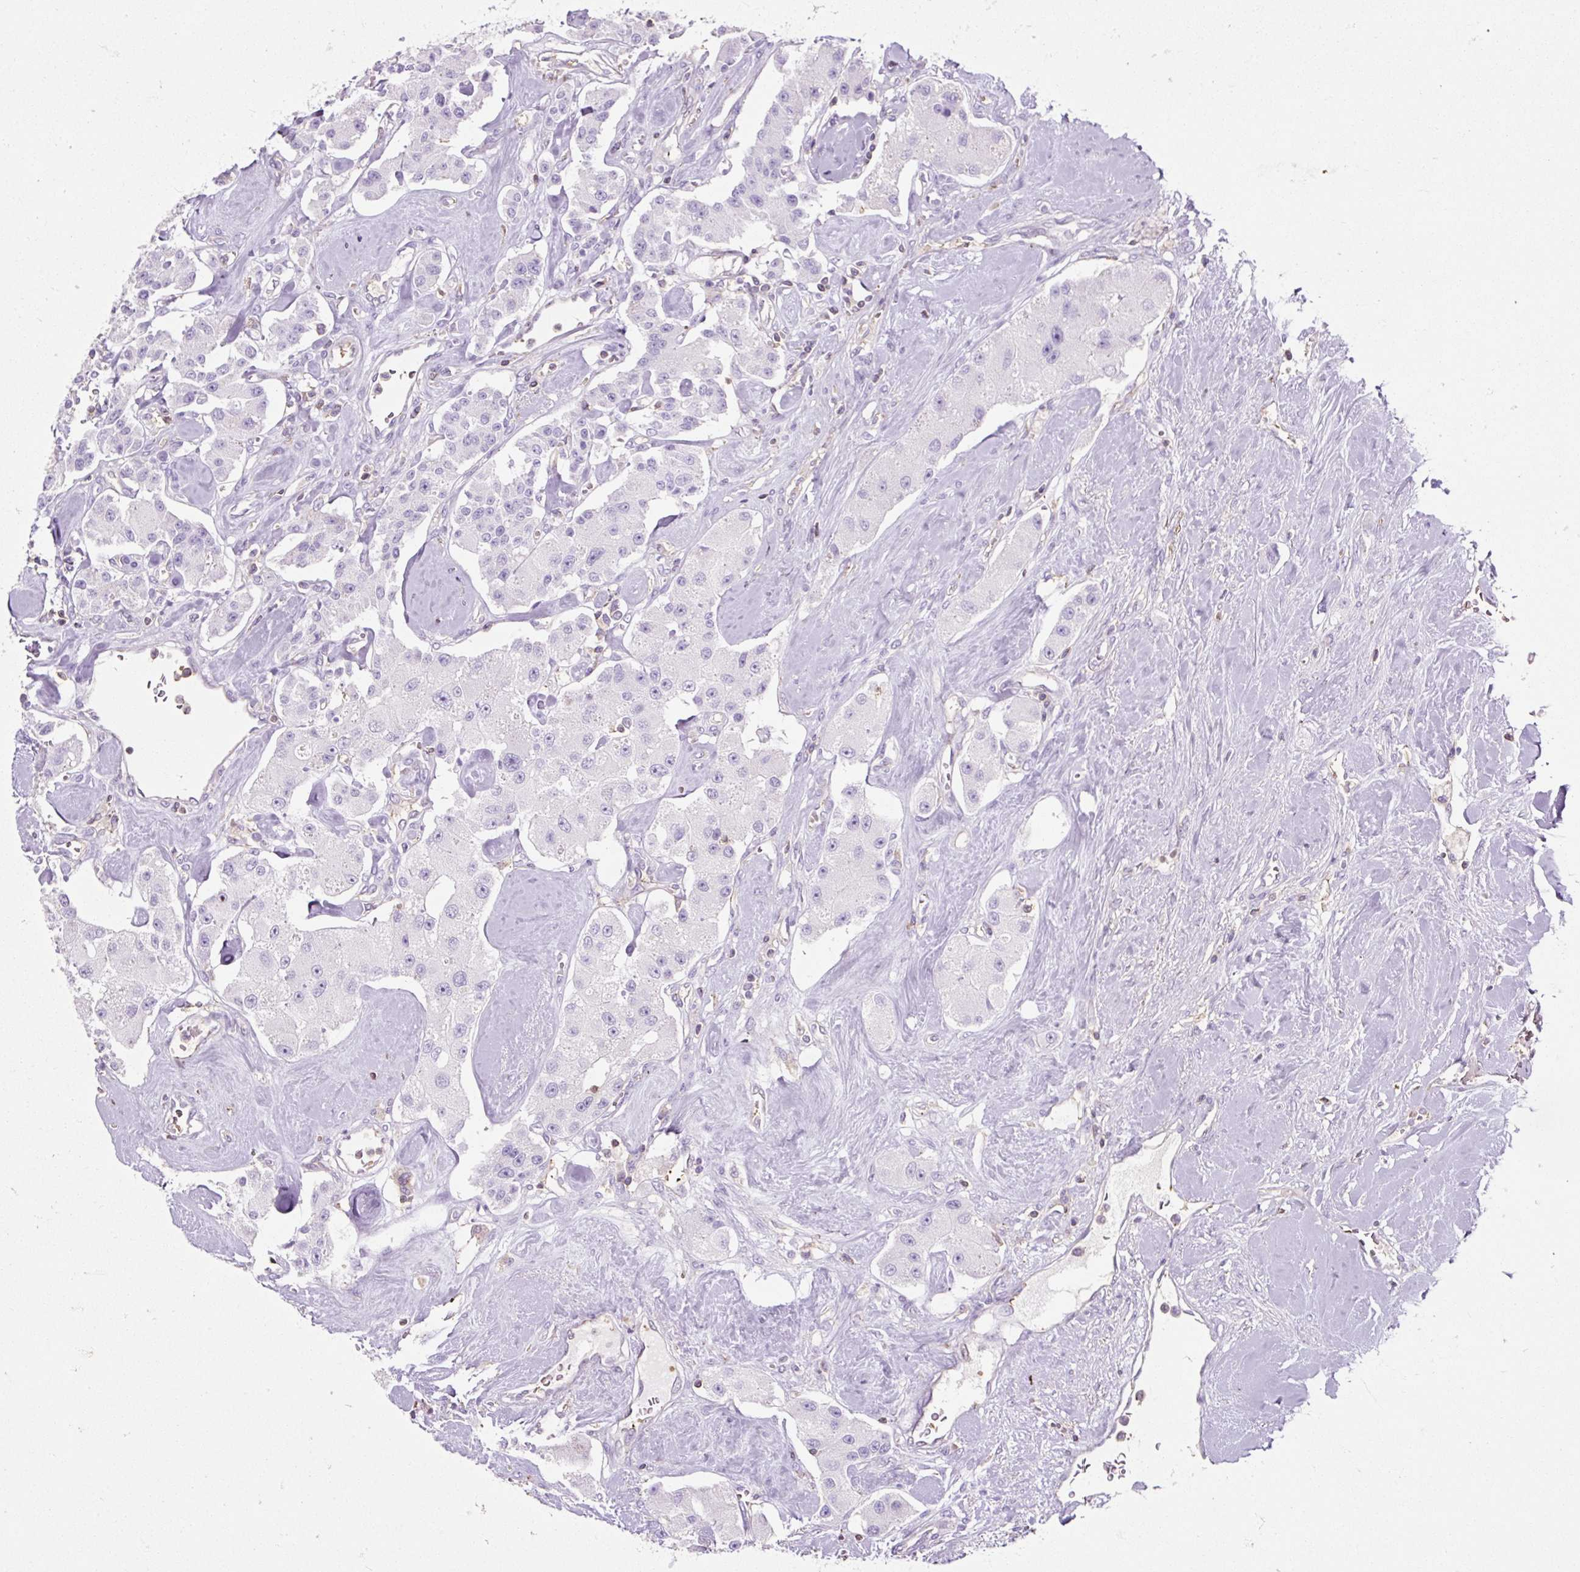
{"staining": {"intensity": "negative", "quantity": "none", "location": "none"}, "tissue": "carcinoid", "cell_type": "Tumor cells", "image_type": "cancer", "snomed": [{"axis": "morphology", "description": "Carcinoid, malignant, NOS"}, {"axis": "topography", "description": "Pancreas"}], "caption": "Image shows no significant protein staining in tumor cells of carcinoid (malignant).", "gene": "OR10A7", "patient": {"sex": "male", "age": 41}}